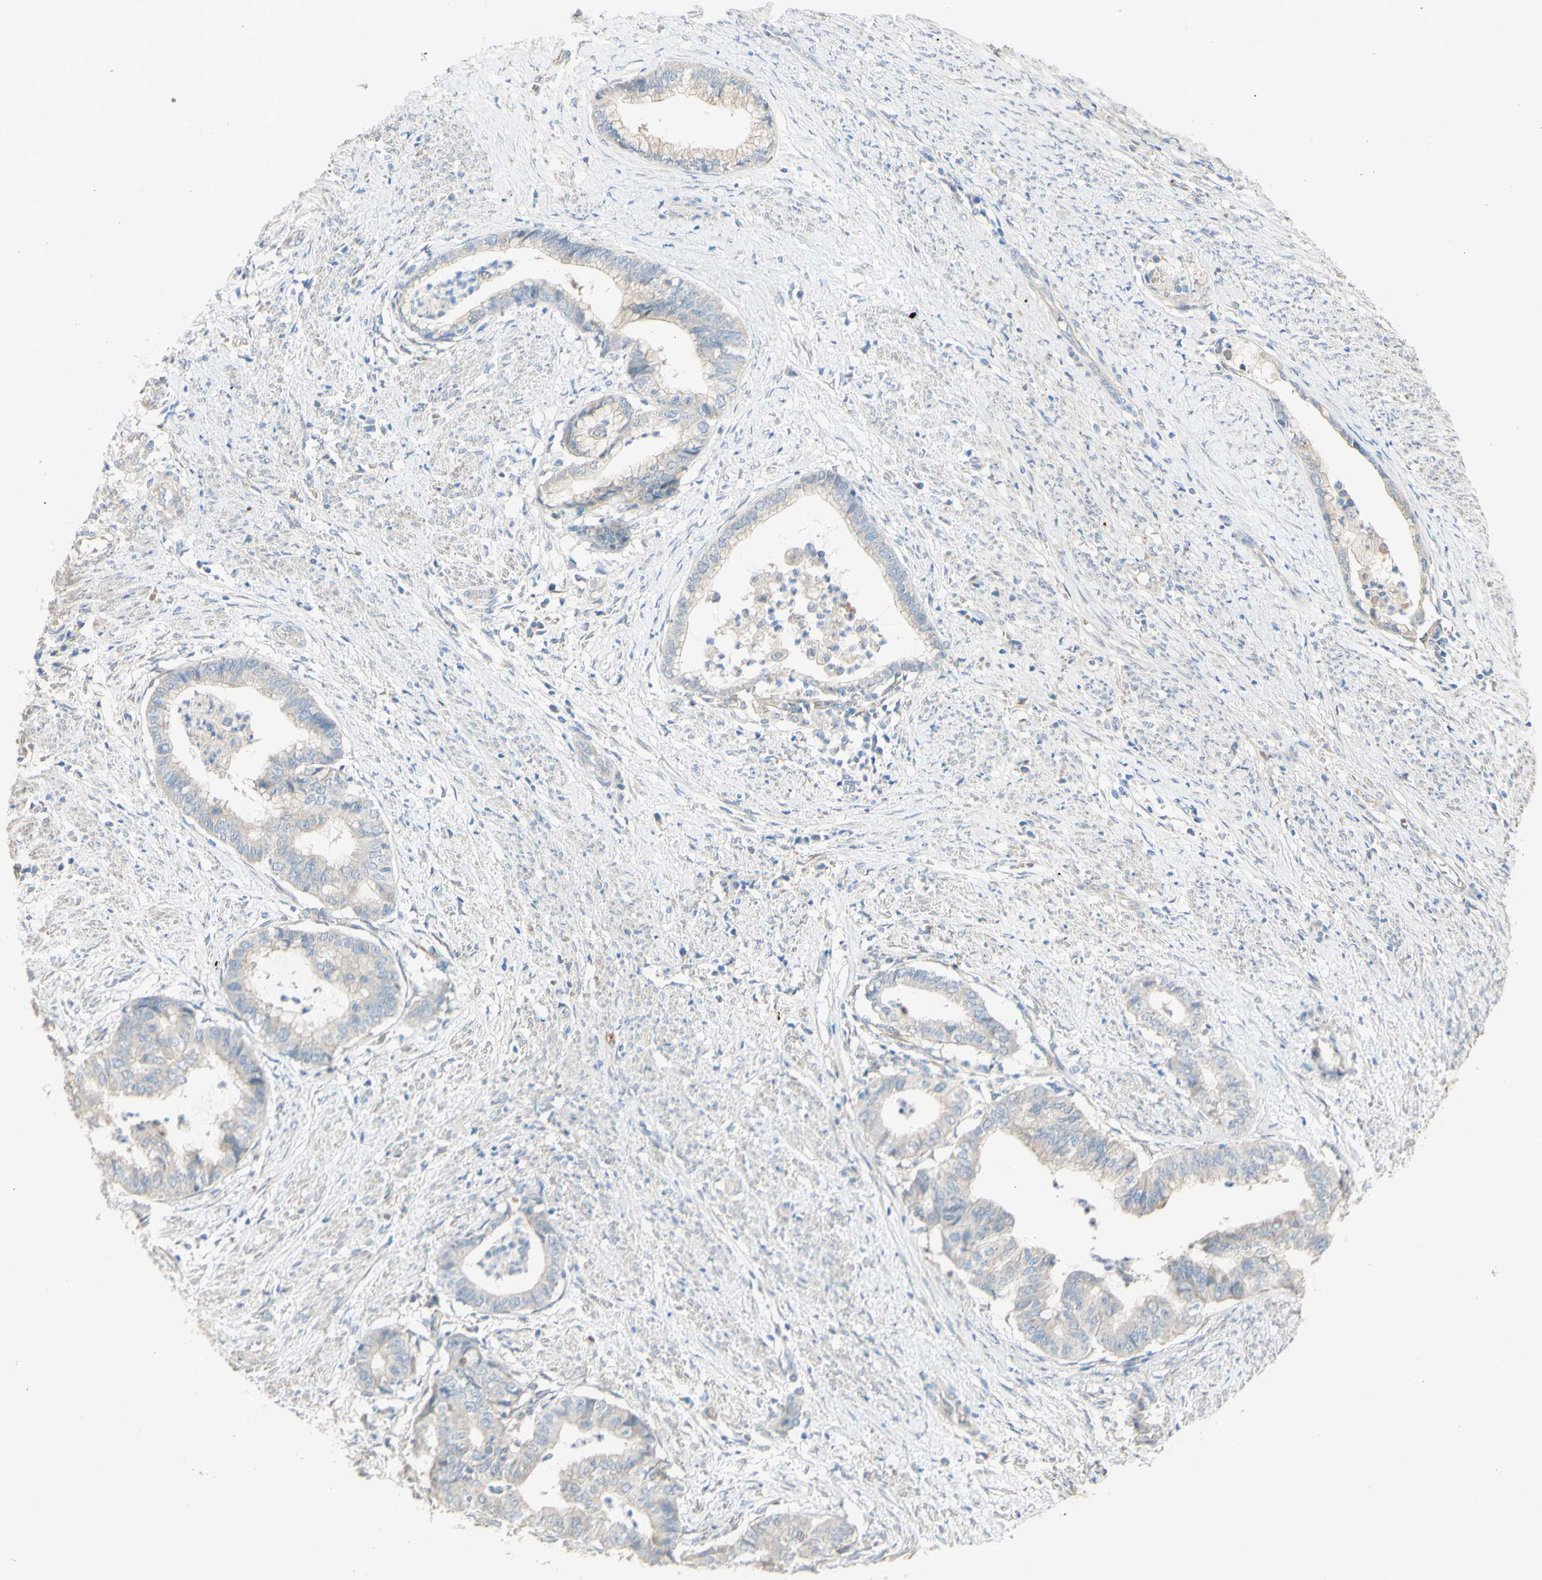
{"staining": {"intensity": "negative", "quantity": "none", "location": "none"}, "tissue": "endometrial cancer", "cell_type": "Tumor cells", "image_type": "cancer", "snomed": [{"axis": "morphology", "description": "Necrosis, NOS"}, {"axis": "morphology", "description": "Adenocarcinoma, NOS"}, {"axis": "topography", "description": "Endometrium"}], "caption": "Tumor cells show no significant expression in endometrial cancer (adenocarcinoma).", "gene": "DKK3", "patient": {"sex": "female", "age": 79}}